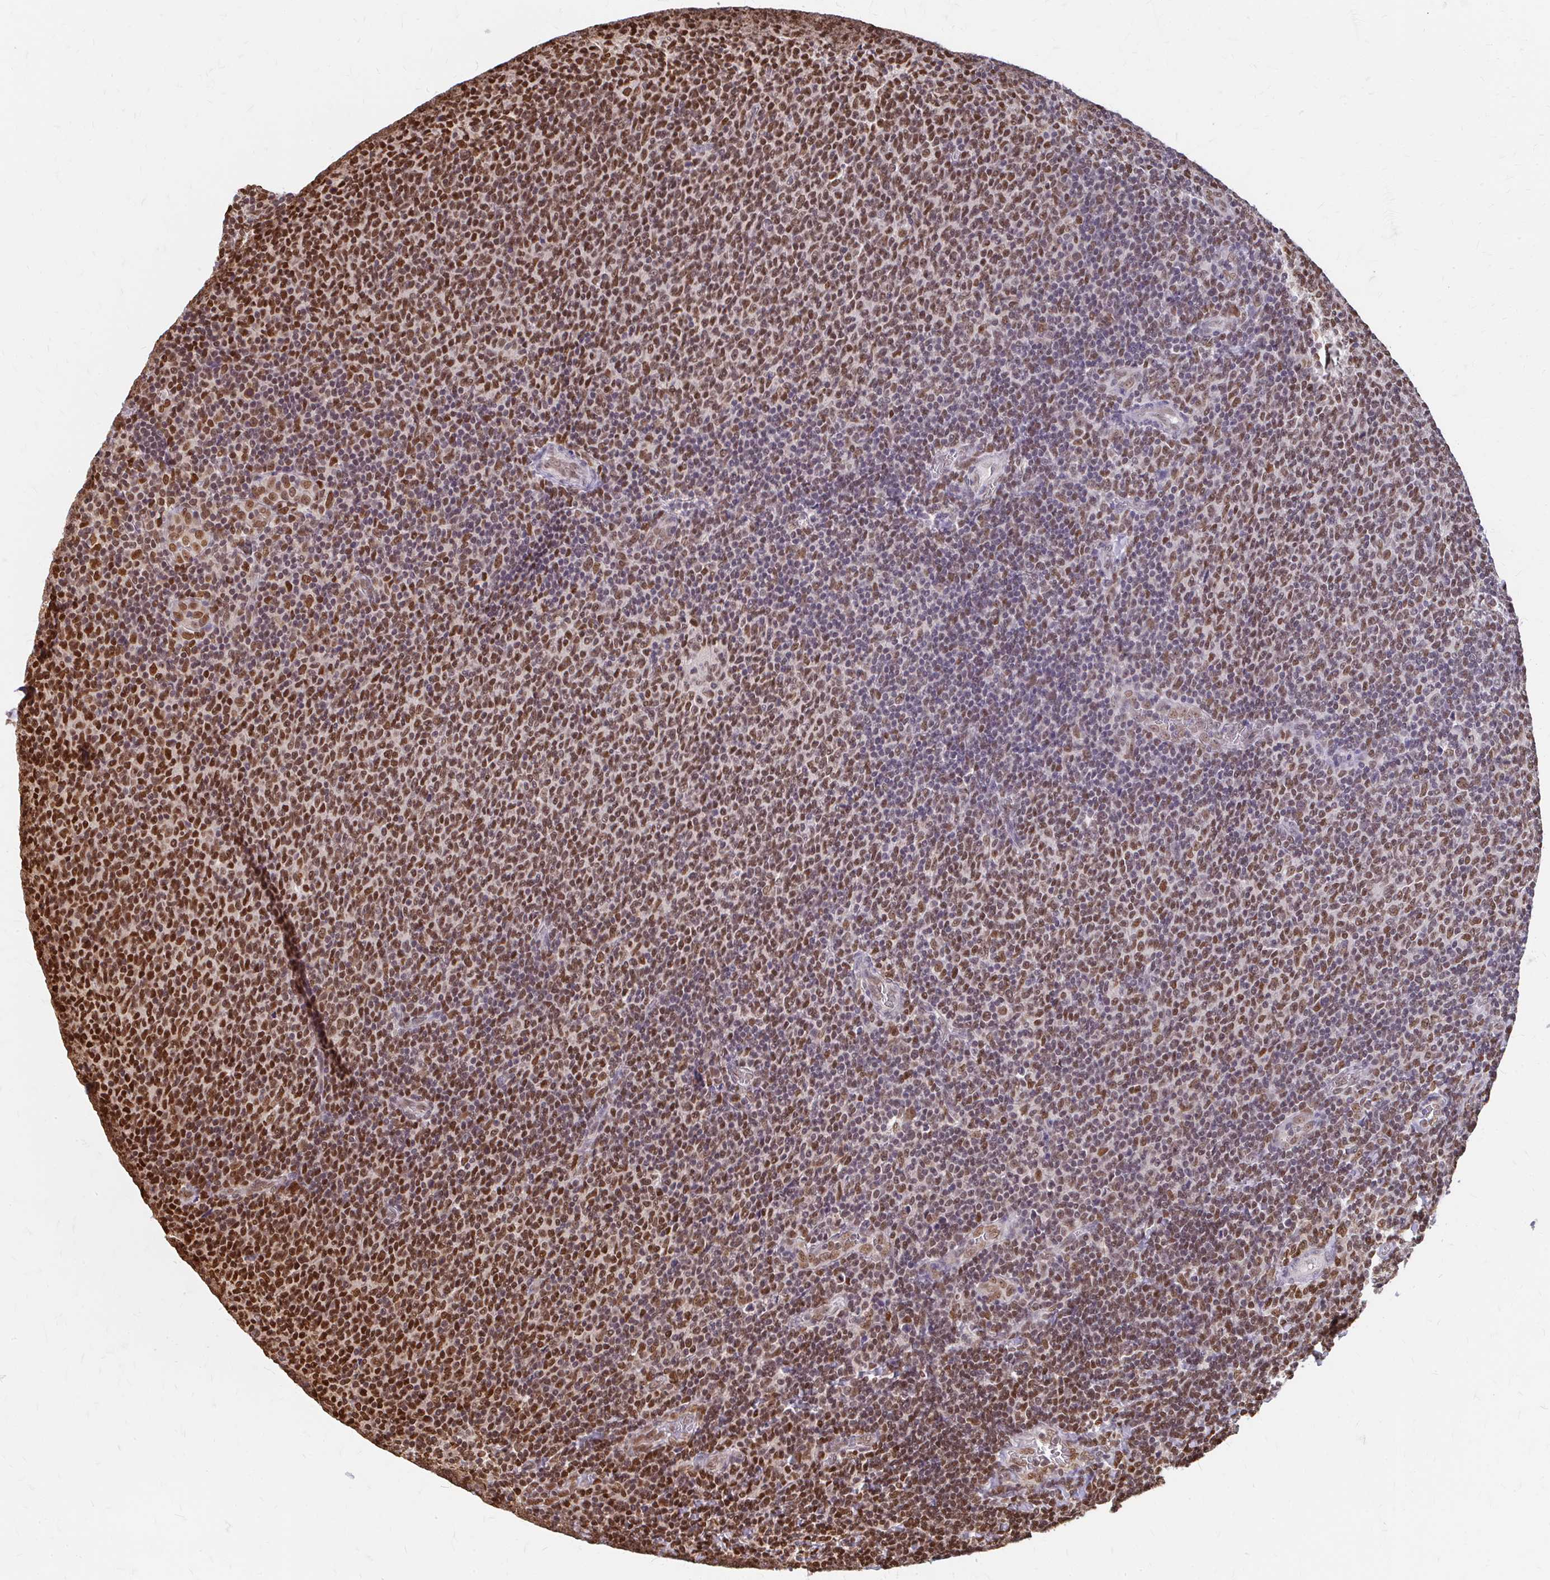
{"staining": {"intensity": "moderate", "quantity": ">75%", "location": "nuclear"}, "tissue": "lymphoma", "cell_type": "Tumor cells", "image_type": "cancer", "snomed": [{"axis": "morphology", "description": "Malignant lymphoma, non-Hodgkin's type, Low grade"}, {"axis": "topography", "description": "Lymph node"}], "caption": "Immunohistochemical staining of human low-grade malignant lymphoma, non-Hodgkin's type displays moderate nuclear protein positivity in about >75% of tumor cells. (Brightfield microscopy of DAB IHC at high magnification).", "gene": "XPO1", "patient": {"sex": "male", "age": 52}}